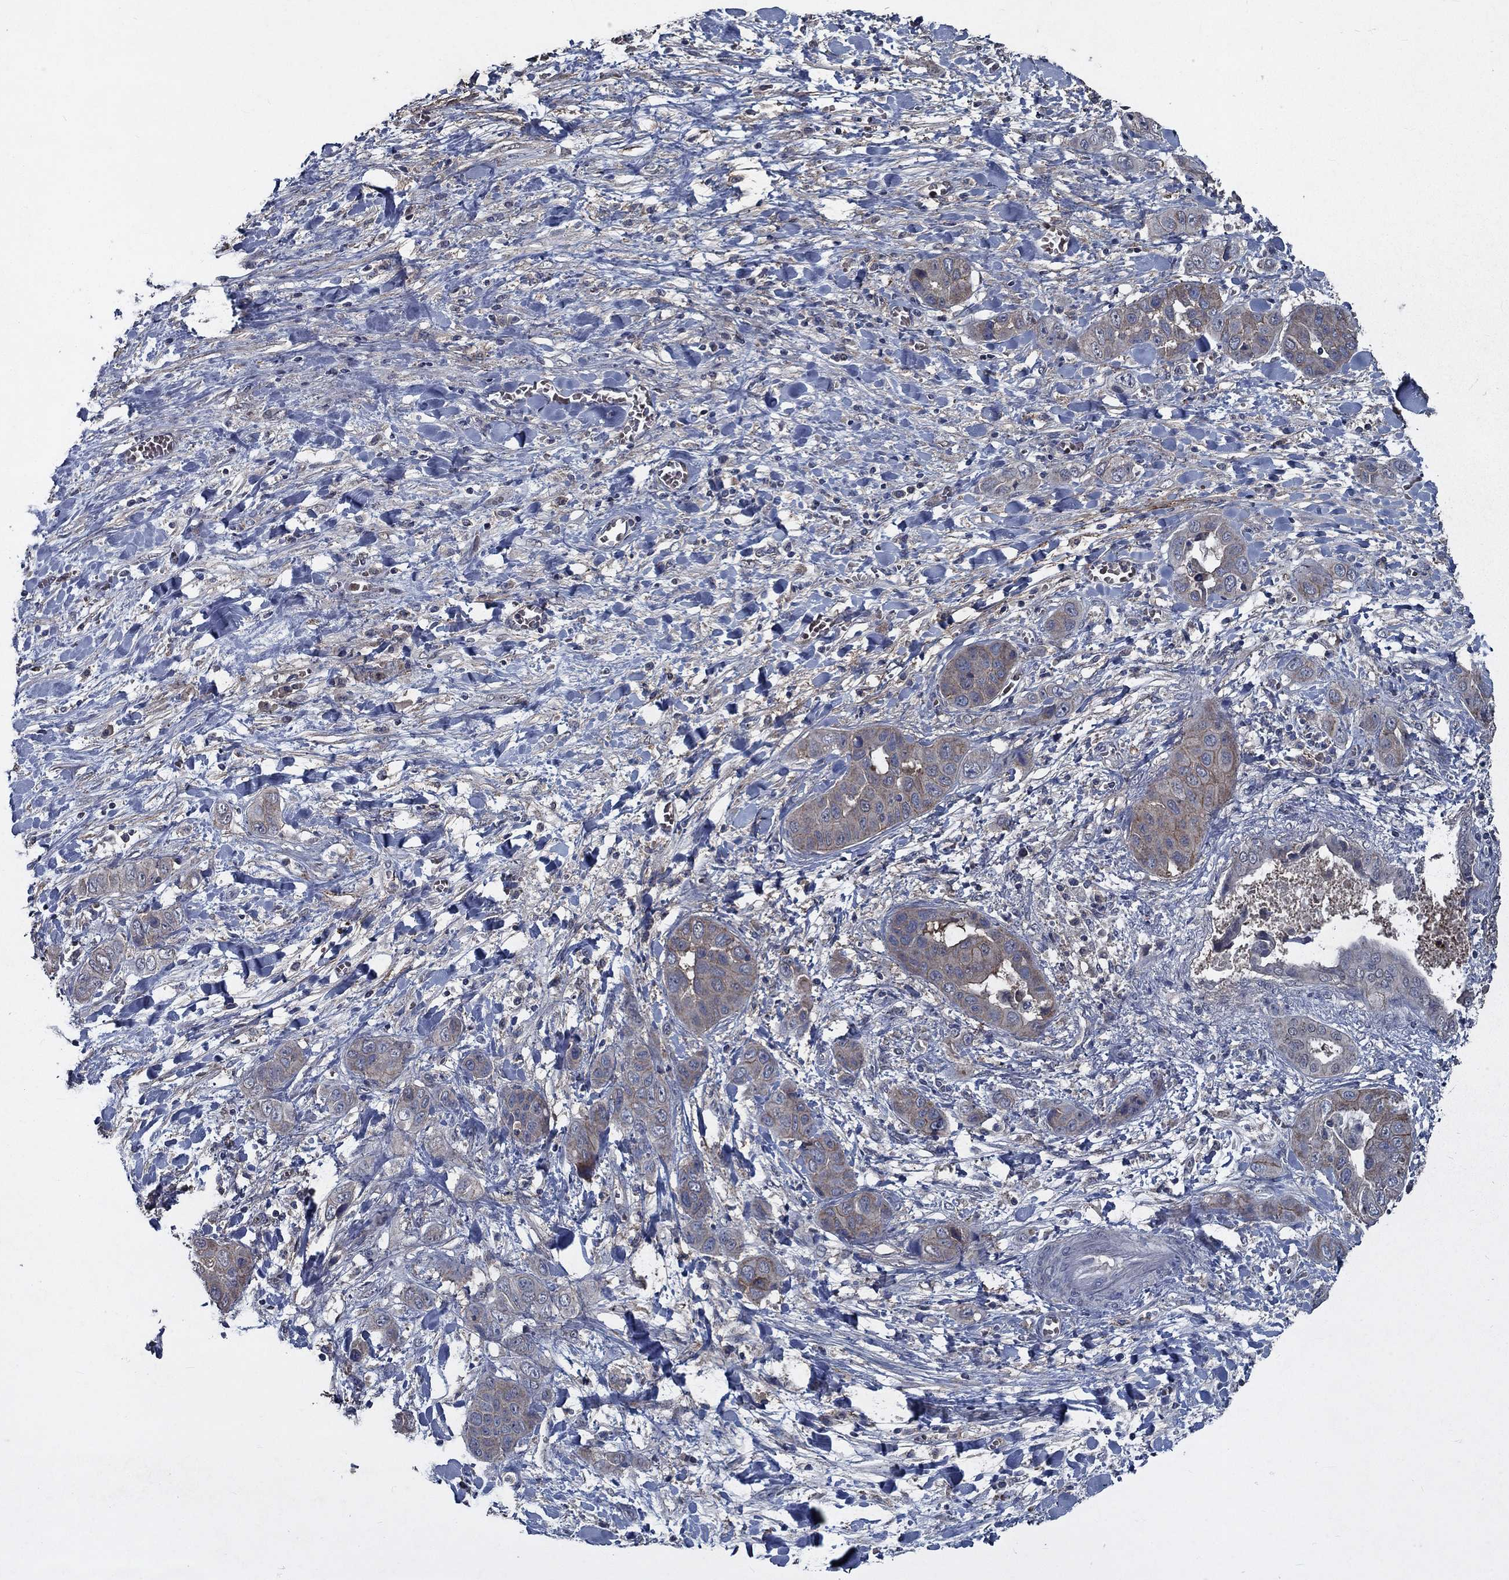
{"staining": {"intensity": "moderate", "quantity": "<25%", "location": "cytoplasmic/membranous"}, "tissue": "liver cancer", "cell_type": "Tumor cells", "image_type": "cancer", "snomed": [{"axis": "morphology", "description": "Cholangiocarcinoma"}, {"axis": "topography", "description": "Liver"}], "caption": "Liver cancer (cholangiocarcinoma) stained with DAB (3,3'-diaminobenzidine) immunohistochemistry shows low levels of moderate cytoplasmic/membranous staining in about <25% of tumor cells.", "gene": "SLC44A1", "patient": {"sex": "female", "age": 52}}